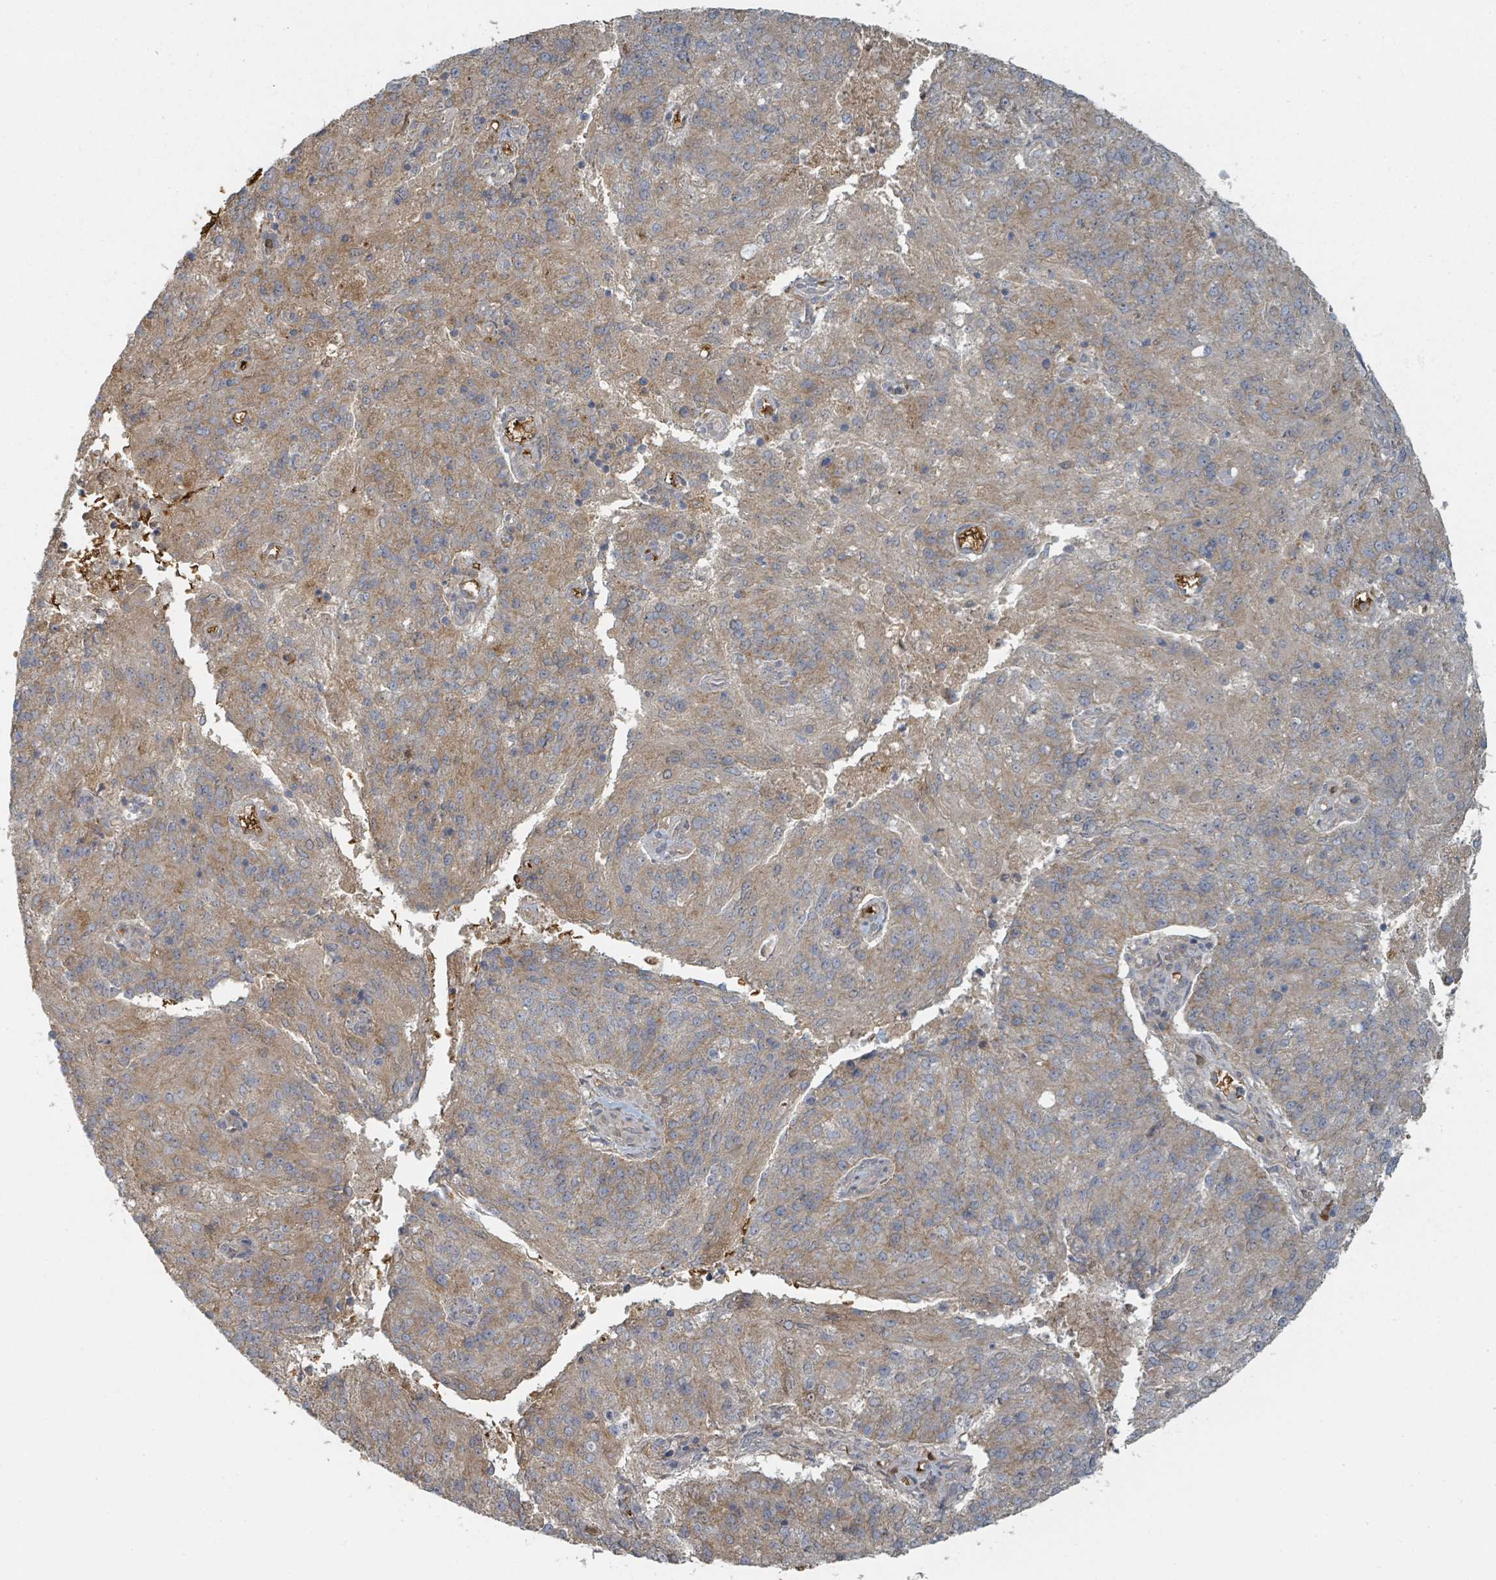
{"staining": {"intensity": "moderate", "quantity": ">75%", "location": "cytoplasmic/membranous"}, "tissue": "endometrial cancer", "cell_type": "Tumor cells", "image_type": "cancer", "snomed": [{"axis": "morphology", "description": "Adenocarcinoma, NOS"}, {"axis": "topography", "description": "Endometrium"}], "caption": "Human endometrial cancer (adenocarcinoma) stained for a protein (brown) exhibits moderate cytoplasmic/membranous positive positivity in about >75% of tumor cells.", "gene": "TRPC4AP", "patient": {"sex": "female", "age": 82}}